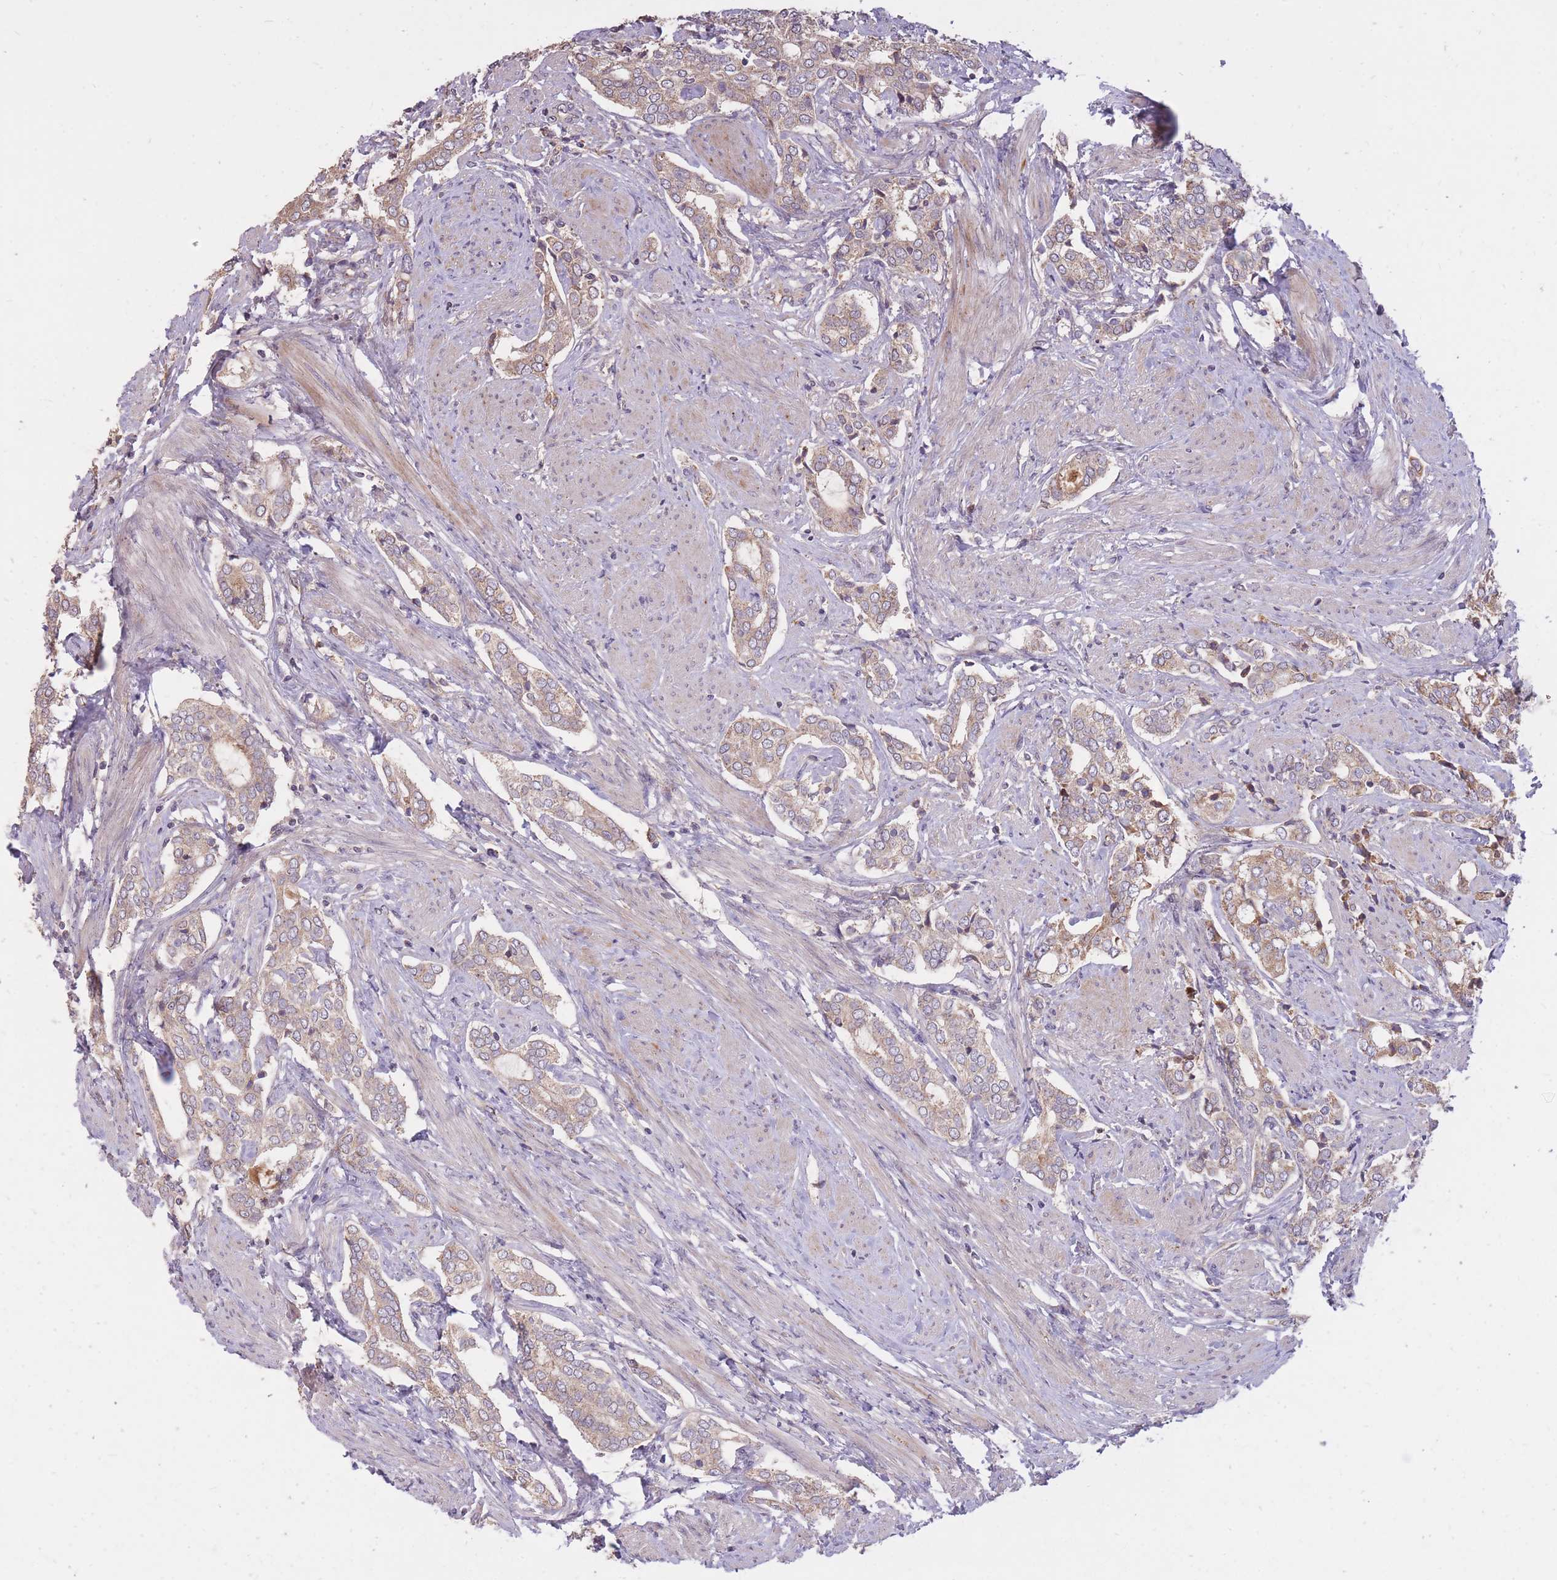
{"staining": {"intensity": "weak", "quantity": "25%-75%", "location": "cytoplasmic/membranous"}, "tissue": "prostate cancer", "cell_type": "Tumor cells", "image_type": "cancer", "snomed": [{"axis": "morphology", "description": "Adenocarcinoma, High grade"}, {"axis": "topography", "description": "Prostate"}], "caption": "Weak cytoplasmic/membranous protein positivity is present in about 25%-75% of tumor cells in prostate cancer.", "gene": "IGF2BP2", "patient": {"sex": "male", "age": 71}}